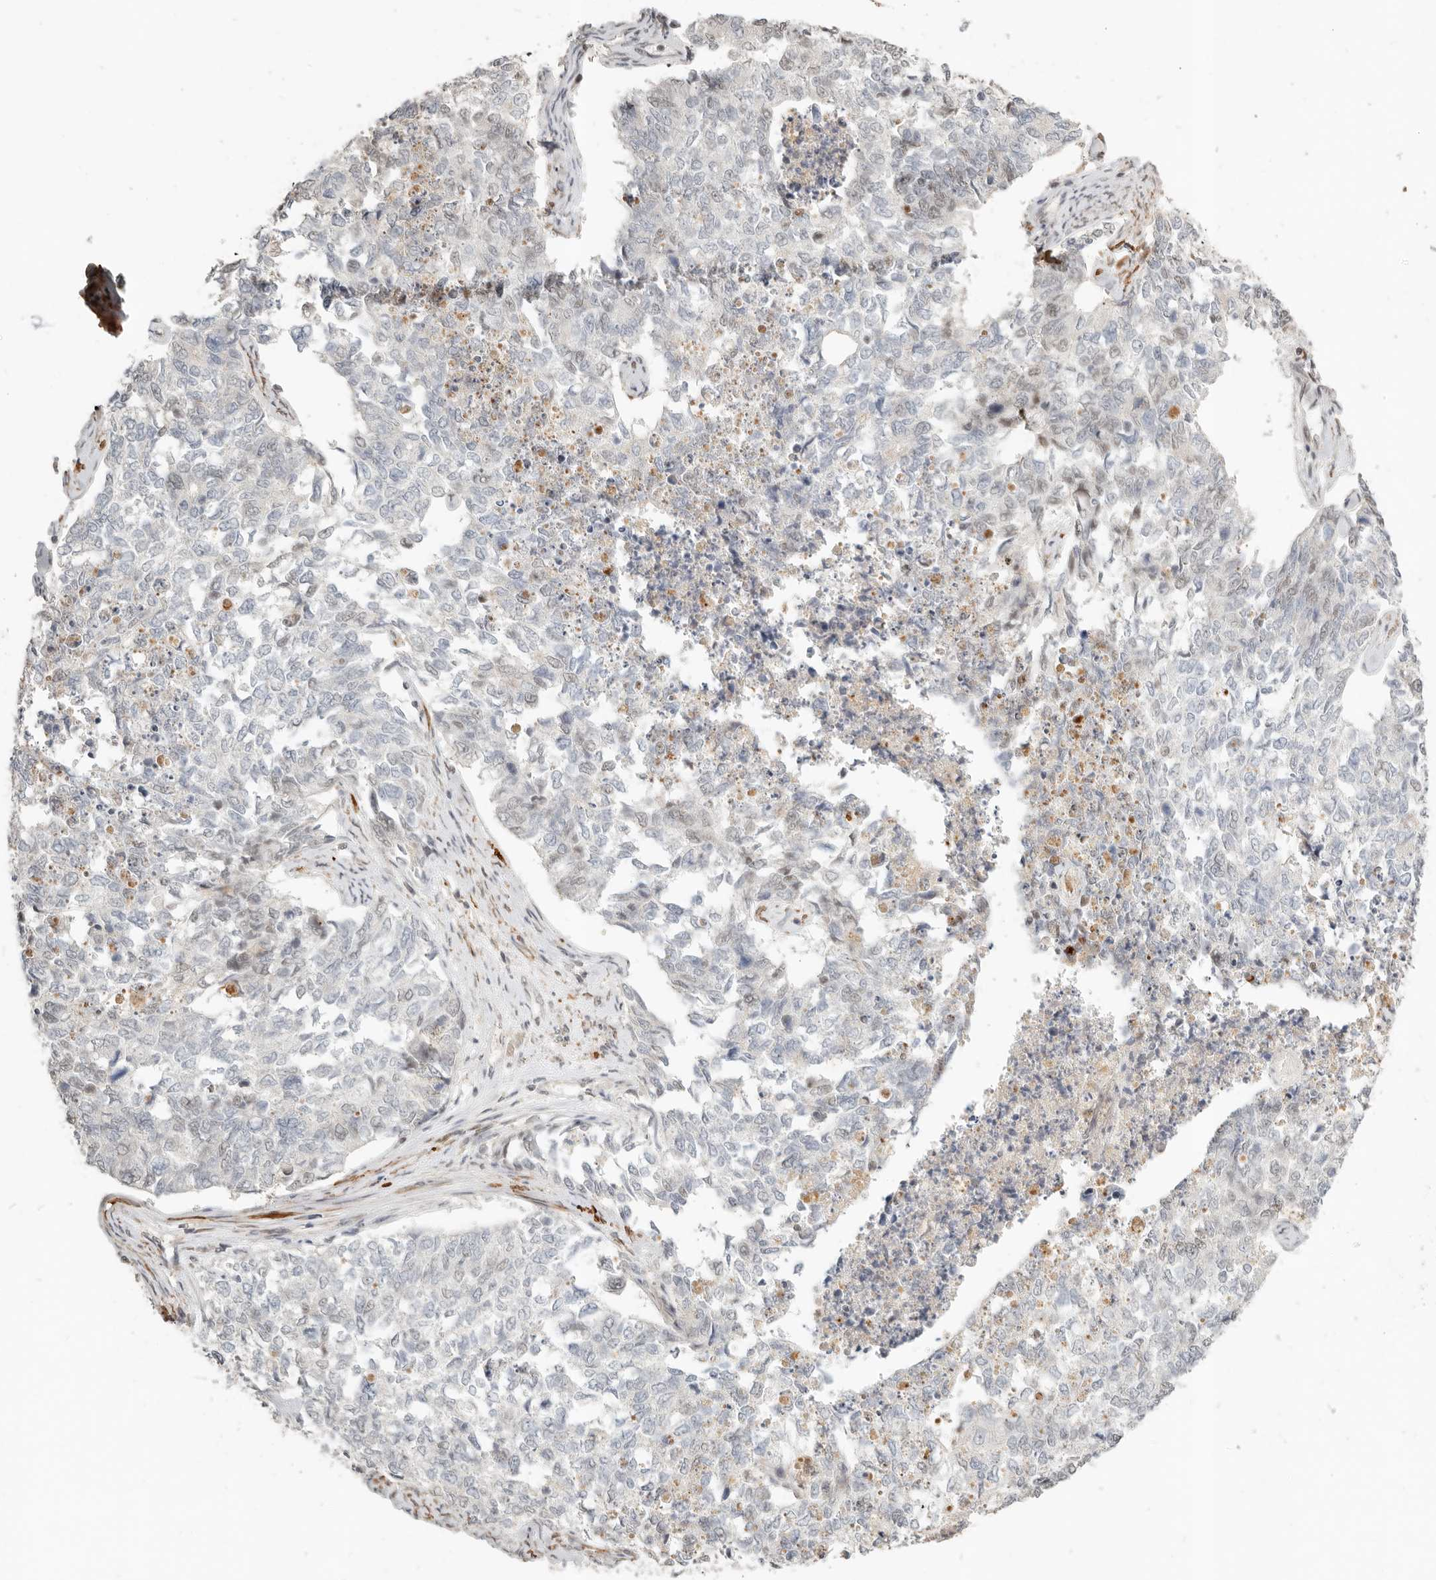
{"staining": {"intensity": "negative", "quantity": "none", "location": "none"}, "tissue": "cervical cancer", "cell_type": "Tumor cells", "image_type": "cancer", "snomed": [{"axis": "morphology", "description": "Squamous cell carcinoma, NOS"}, {"axis": "topography", "description": "Cervix"}], "caption": "DAB (3,3'-diaminobenzidine) immunohistochemical staining of cervical cancer shows no significant staining in tumor cells.", "gene": "GABPA", "patient": {"sex": "female", "age": 63}}